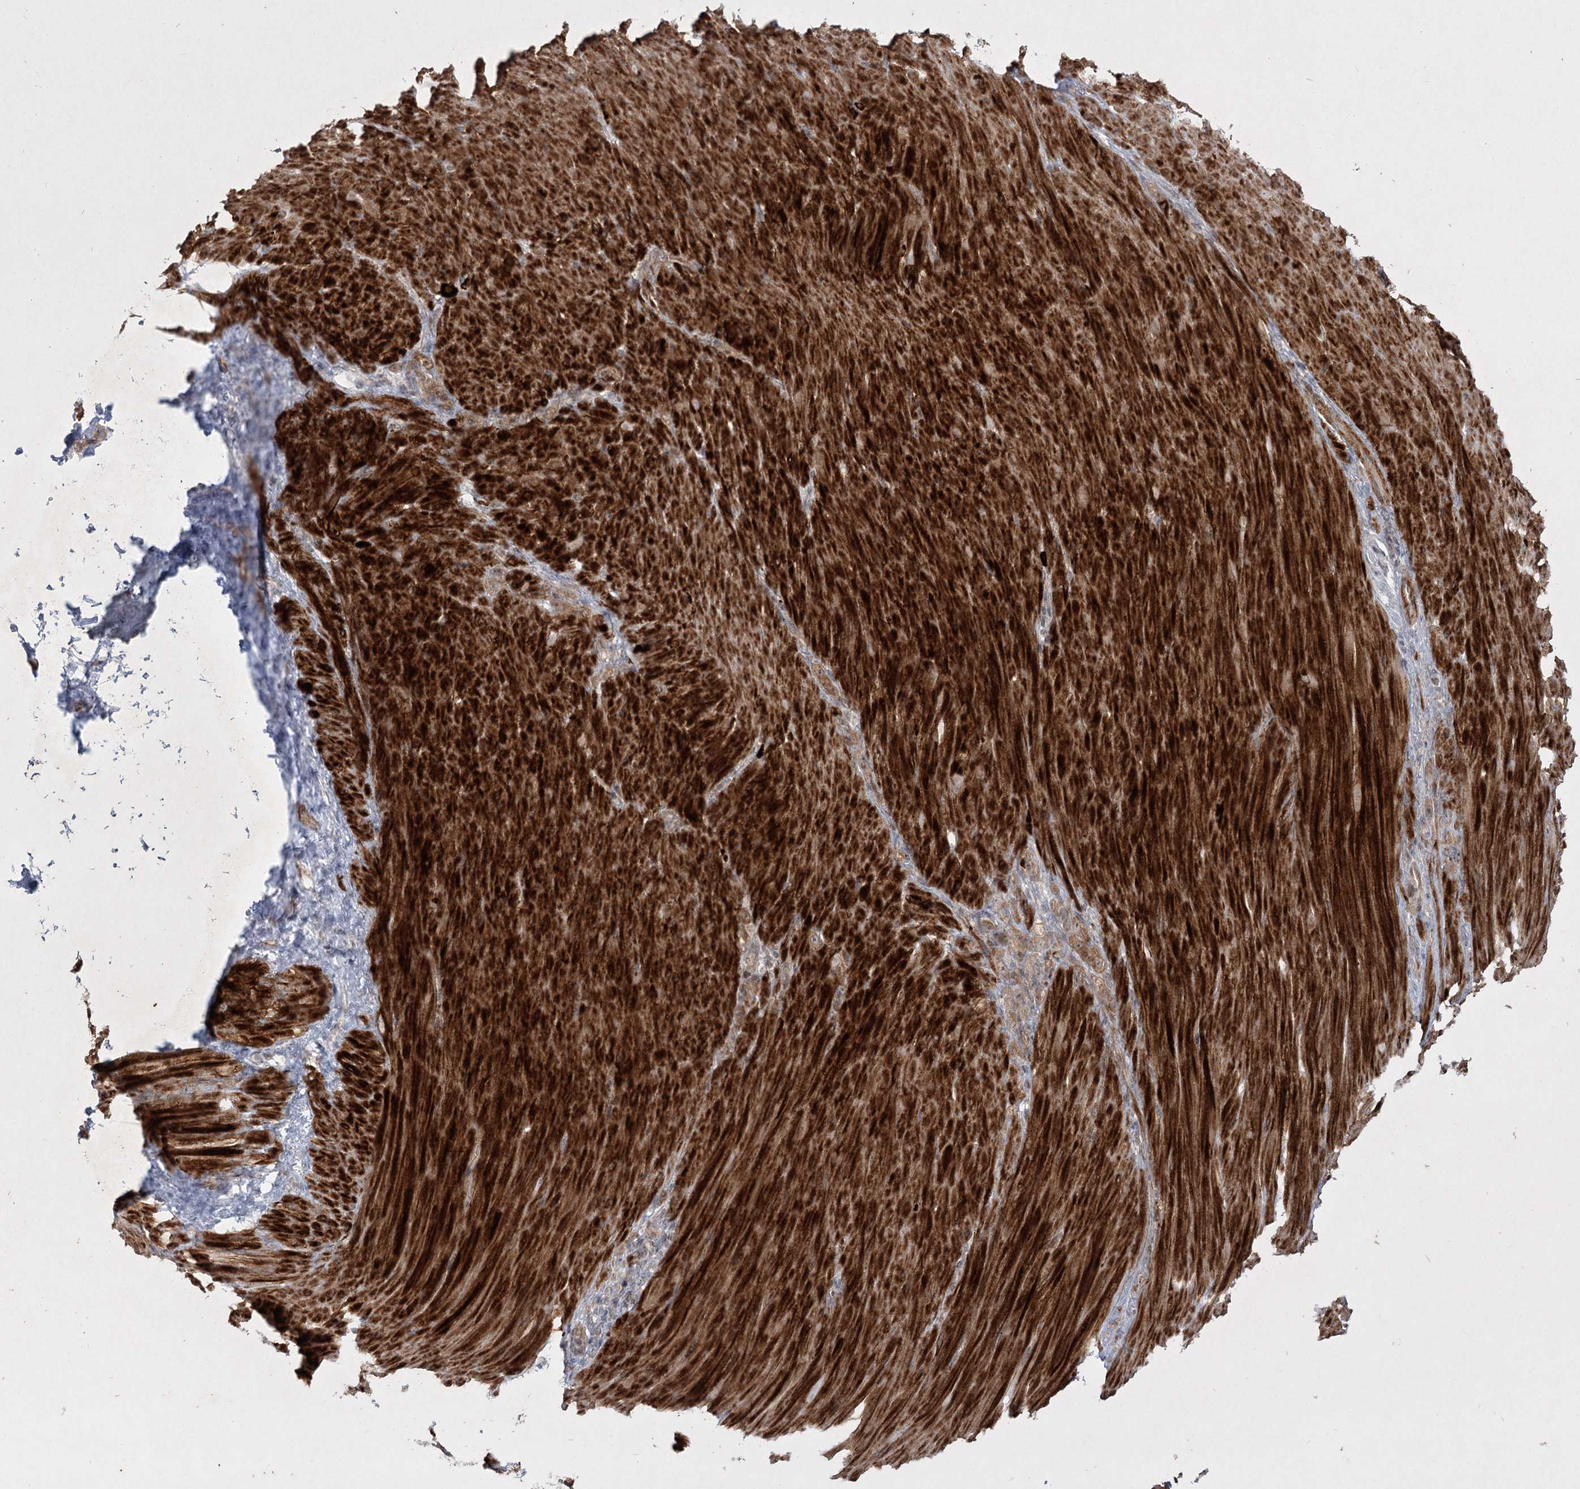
{"staining": {"intensity": "moderate", "quantity": ">75%", "location": "cytoplasmic/membranous"}, "tissue": "stomach cancer", "cell_type": "Tumor cells", "image_type": "cancer", "snomed": [{"axis": "morphology", "description": "Normal tissue, NOS"}, {"axis": "morphology", "description": "Adenocarcinoma, NOS"}, {"axis": "topography", "description": "Stomach"}], "caption": "Immunohistochemical staining of stomach adenocarcinoma exhibits medium levels of moderate cytoplasmic/membranous protein staining in approximately >75% of tumor cells.", "gene": "SH2D3A", "patient": {"sex": "male", "age": 82}}